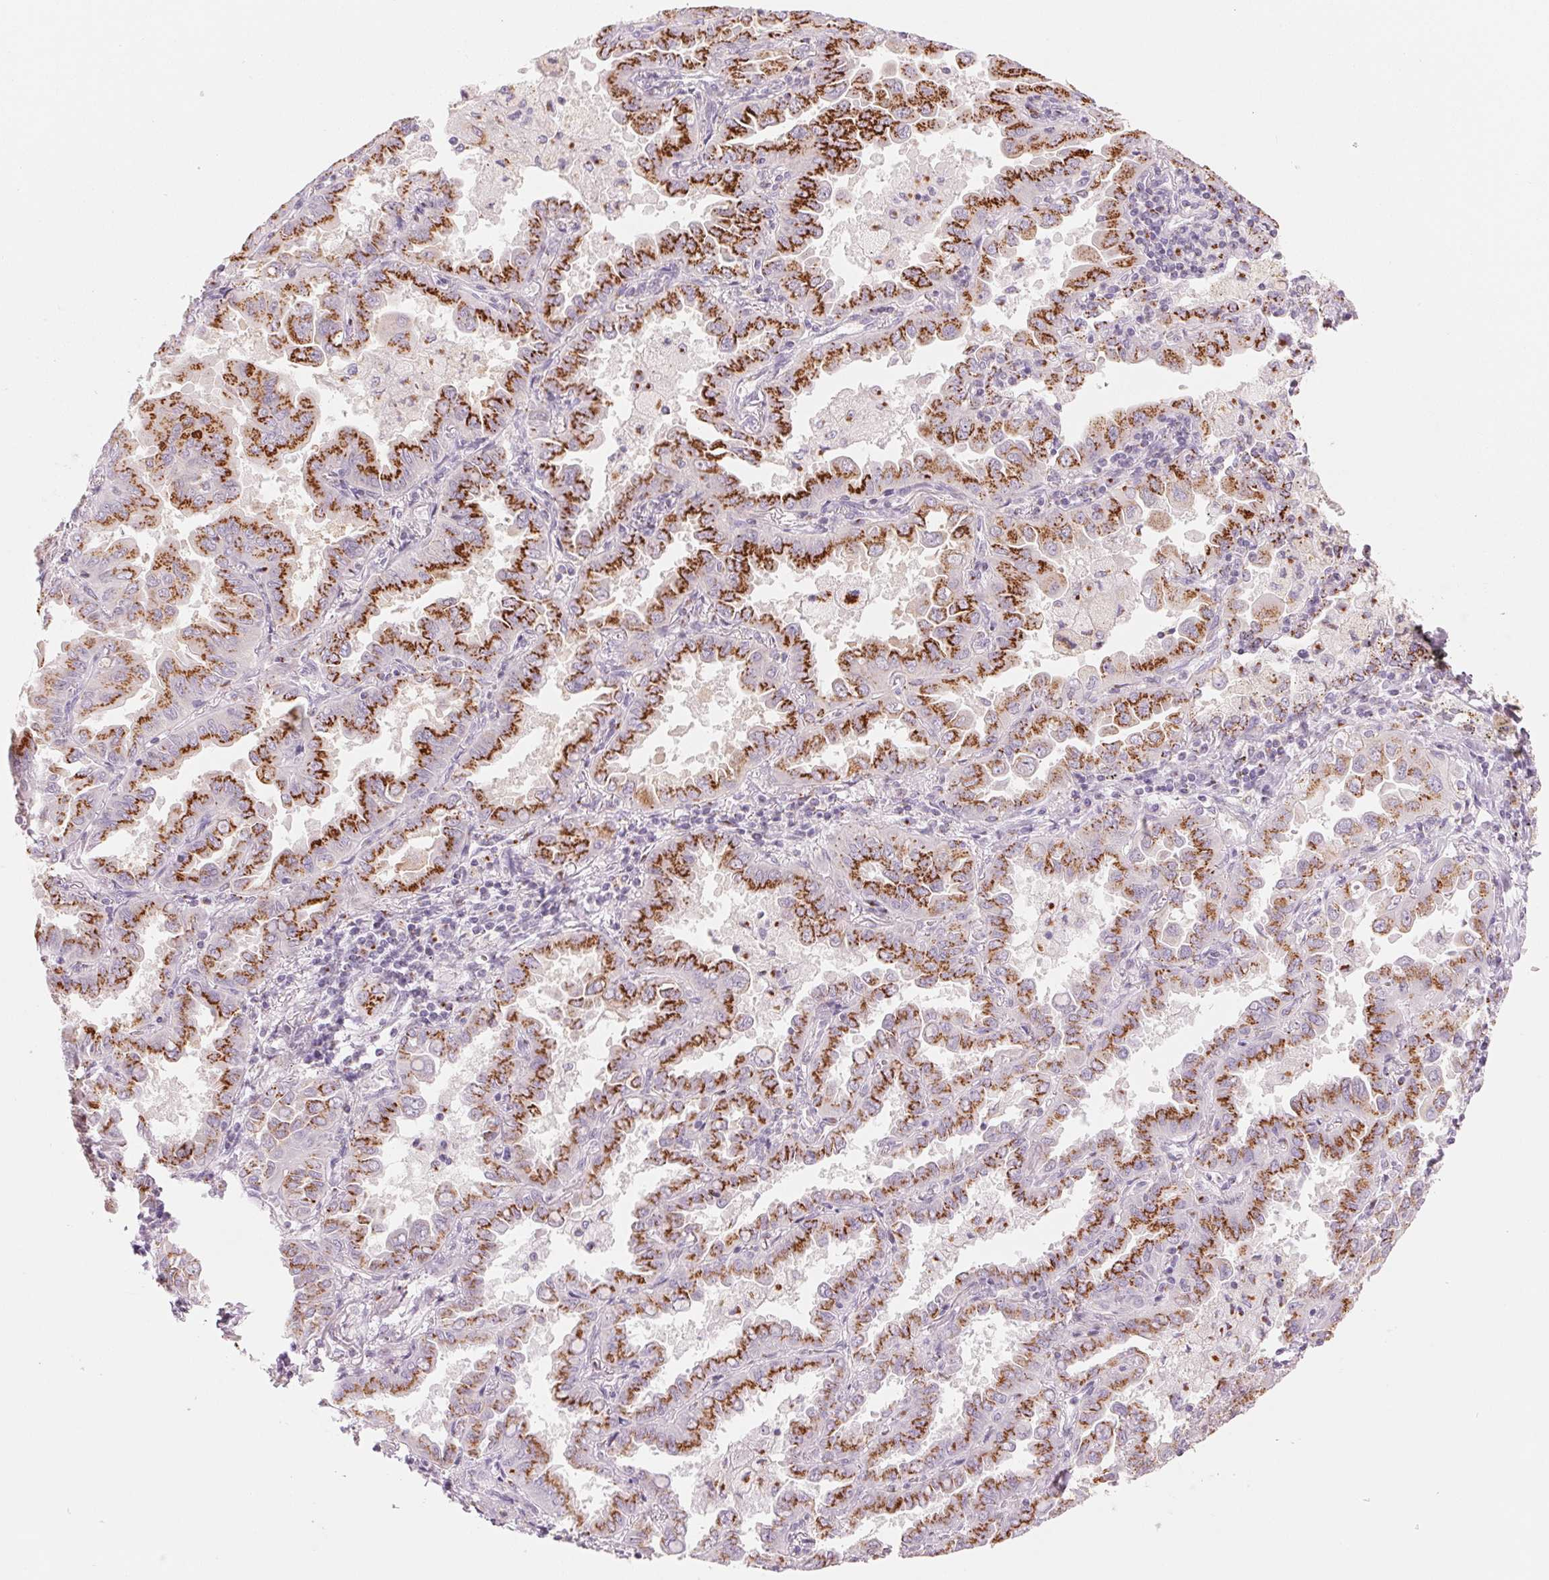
{"staining": {"intensity": "strong", "quantity": ">75%", "location": "cytoplasmic/membranous"}, "tissue": "lung cancer", "cell_type": "Tumor cells", "image_type": "cancer", "snomed": [{"axis": "morphology", "description": "Adenocarcinoma, NOS"}, {"axis": "topography", "description": "Lung"}], "caption": "Human lung cancer stained for a protein (brown) shows strong cytoplasmic/membranous positive expression in about >75% of tumor cells.", "gene": "GALNT7", "patient": {"sex": "male", "age": 64}}